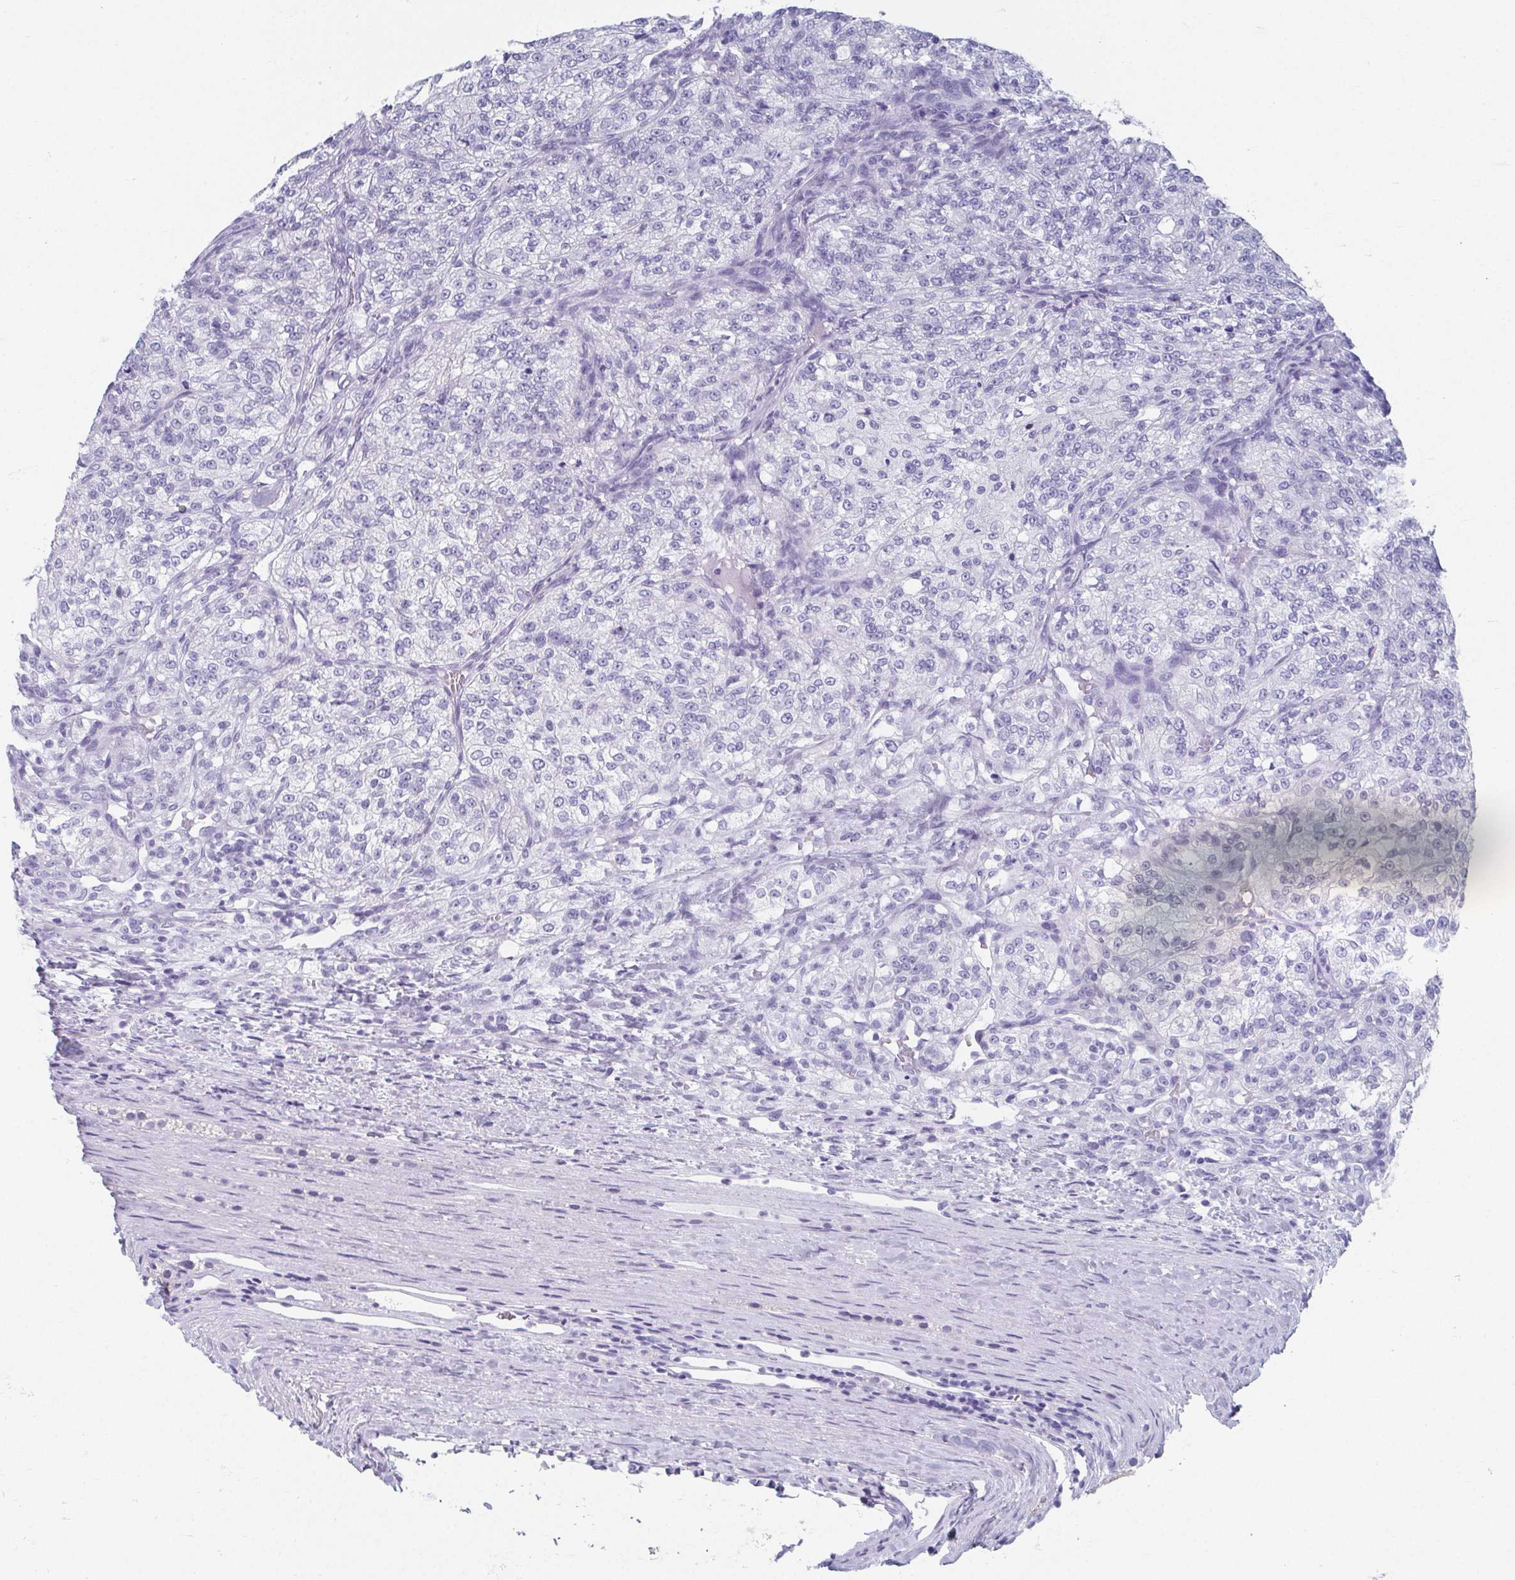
{"staining": {"intensity": "negative", "quantity": "none", "location": "none"}, "tissue": "renal cancer", "cell_type": "Tumor cells", "image_type": "cancer", "snomed": [{"axis": "morphology", "description": "Adenocarcinoma, NOS"}, {"axis": "topography", "description": "Kidney"}], "caption": "Tumor cells show no significant staining in renal cancer.", "gene": "GHRL", "patient": {"sex": "female", "age": 63}}